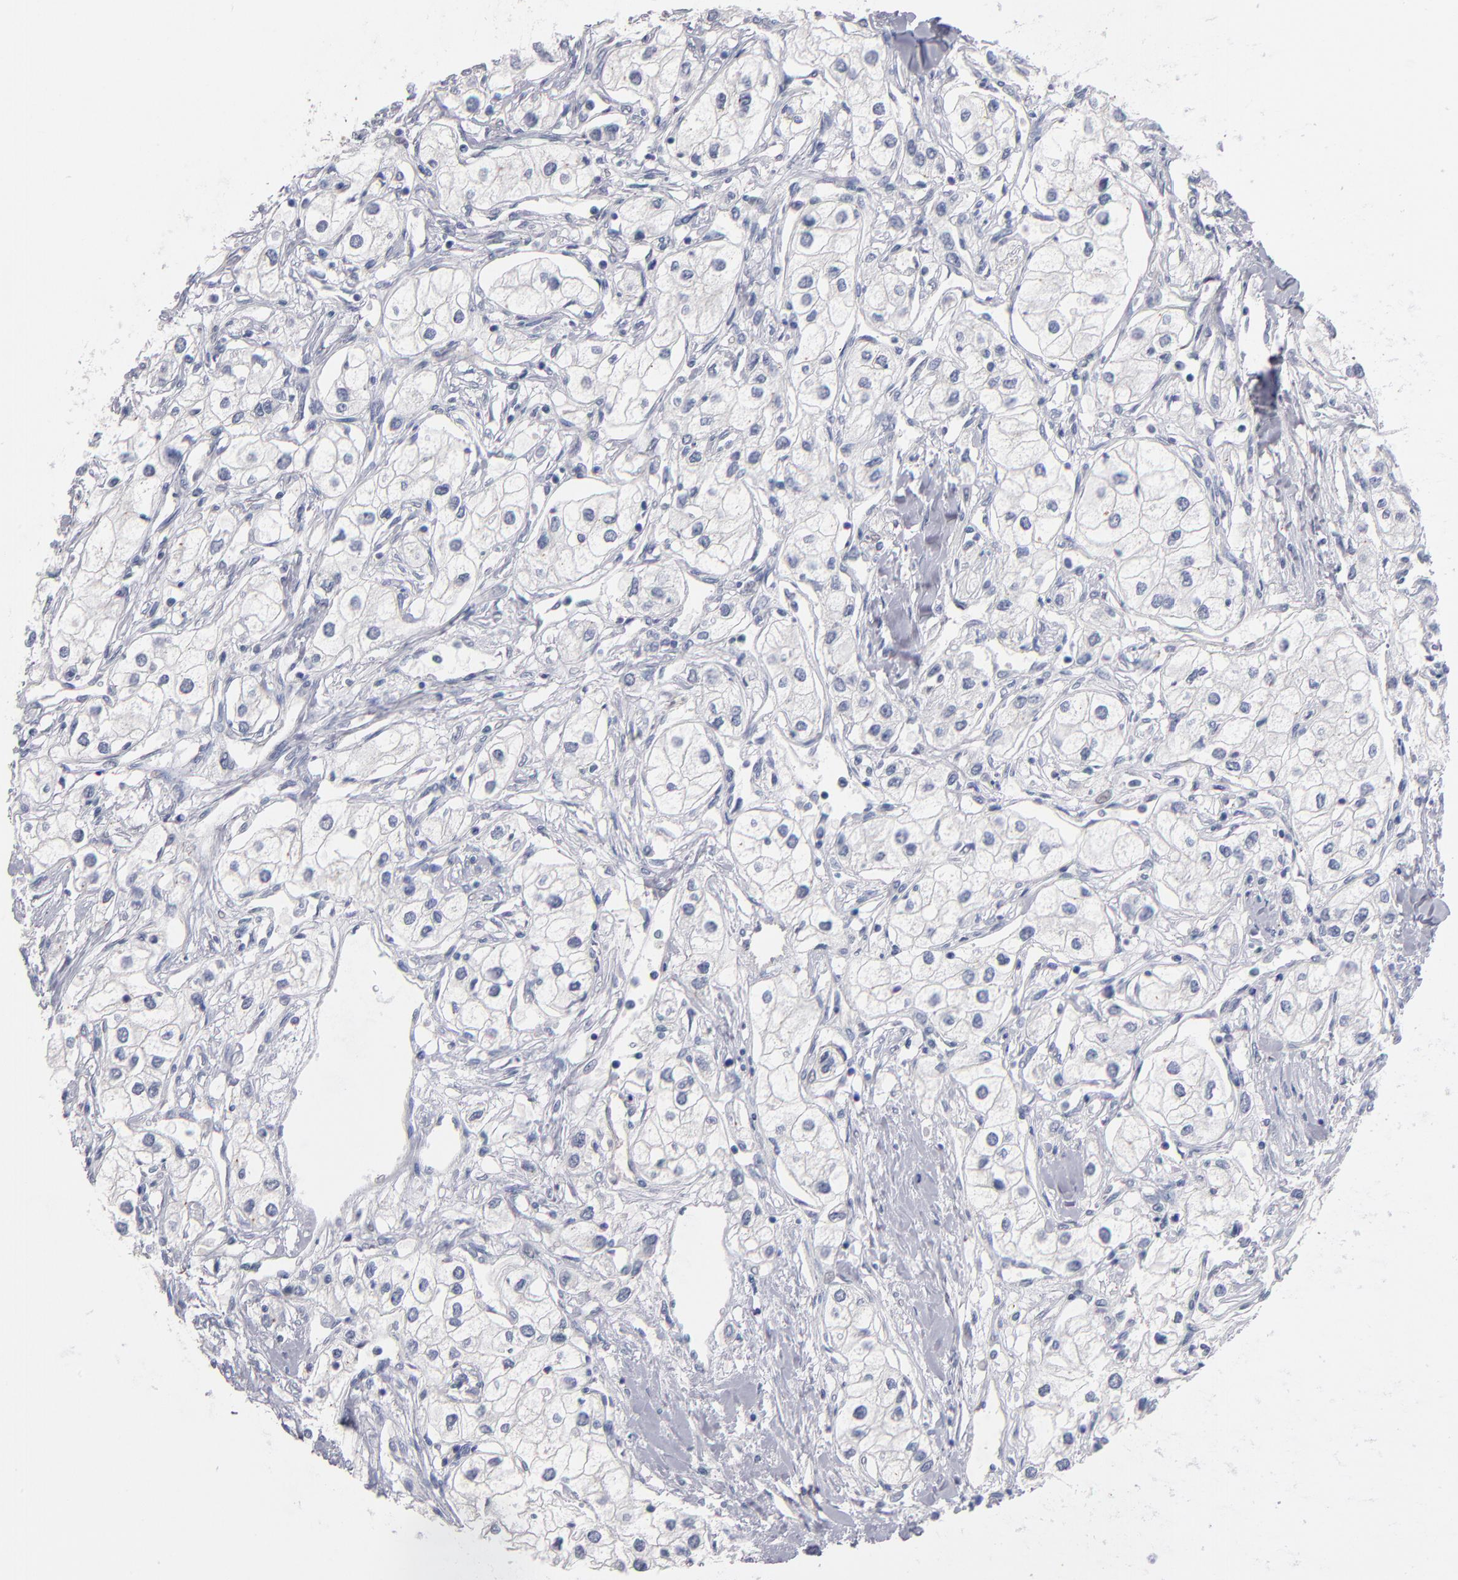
{"staining": {"intensity": "negative", "quantity": "none", "location": "none"}, "tissue": "renal cancer", "cell_type": "Tumor cells", "image_type": "cancer", "snomed": [{"axis": "morphology", "description": "Adenocarcinoma, NOS"}, {"axis": "topography", "description": "Kidney"}], "caption": "An image of renal adenocarcinoma stained for a protein demonstrates no brown staining in tumor cells. (DAB immunohistochemistry visualized using brightfield microscopy, high magnification).", "gene": "MN1", "patient": {"sex": "male", "age": 57}}